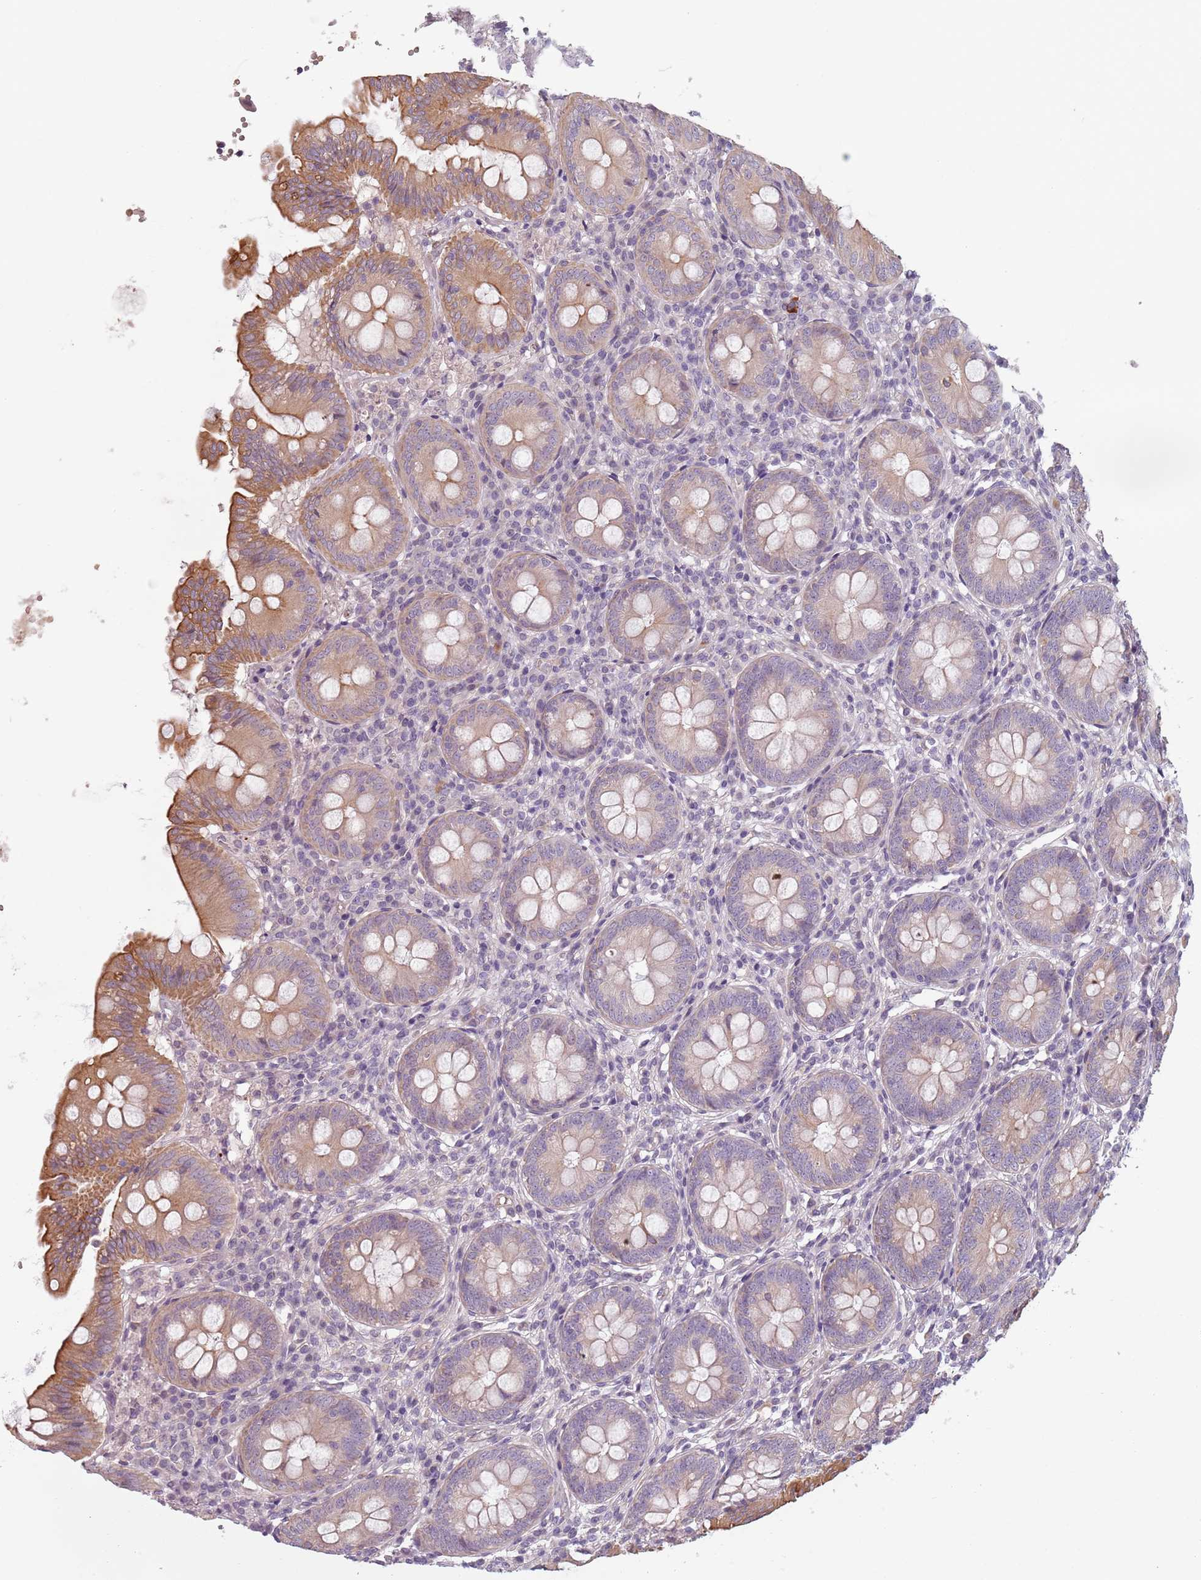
{"staining": {"intensity": "moderate", "quantity": "25%-75%", "location": "cytoplasmic/membranous"}, "tissue": "appendix", "cell_type": "Glandular cells", "image_type": "normal", "snomed": [{"axis": "morphology", "description": "Normal tissue, NOS"}, {"axis": "topography", "description": "Appendix"}], "caption": "This photomicrograph exhibits benign appendix stained with immunohistochemistry to label a protein in brown. The cytoplasmic/membranous of glandular cells show moderate positivity for the protein. Nuclei are counter-stained blue.", "gene": "TLCD2", "patient": {"sex": "female", "age": 54}}